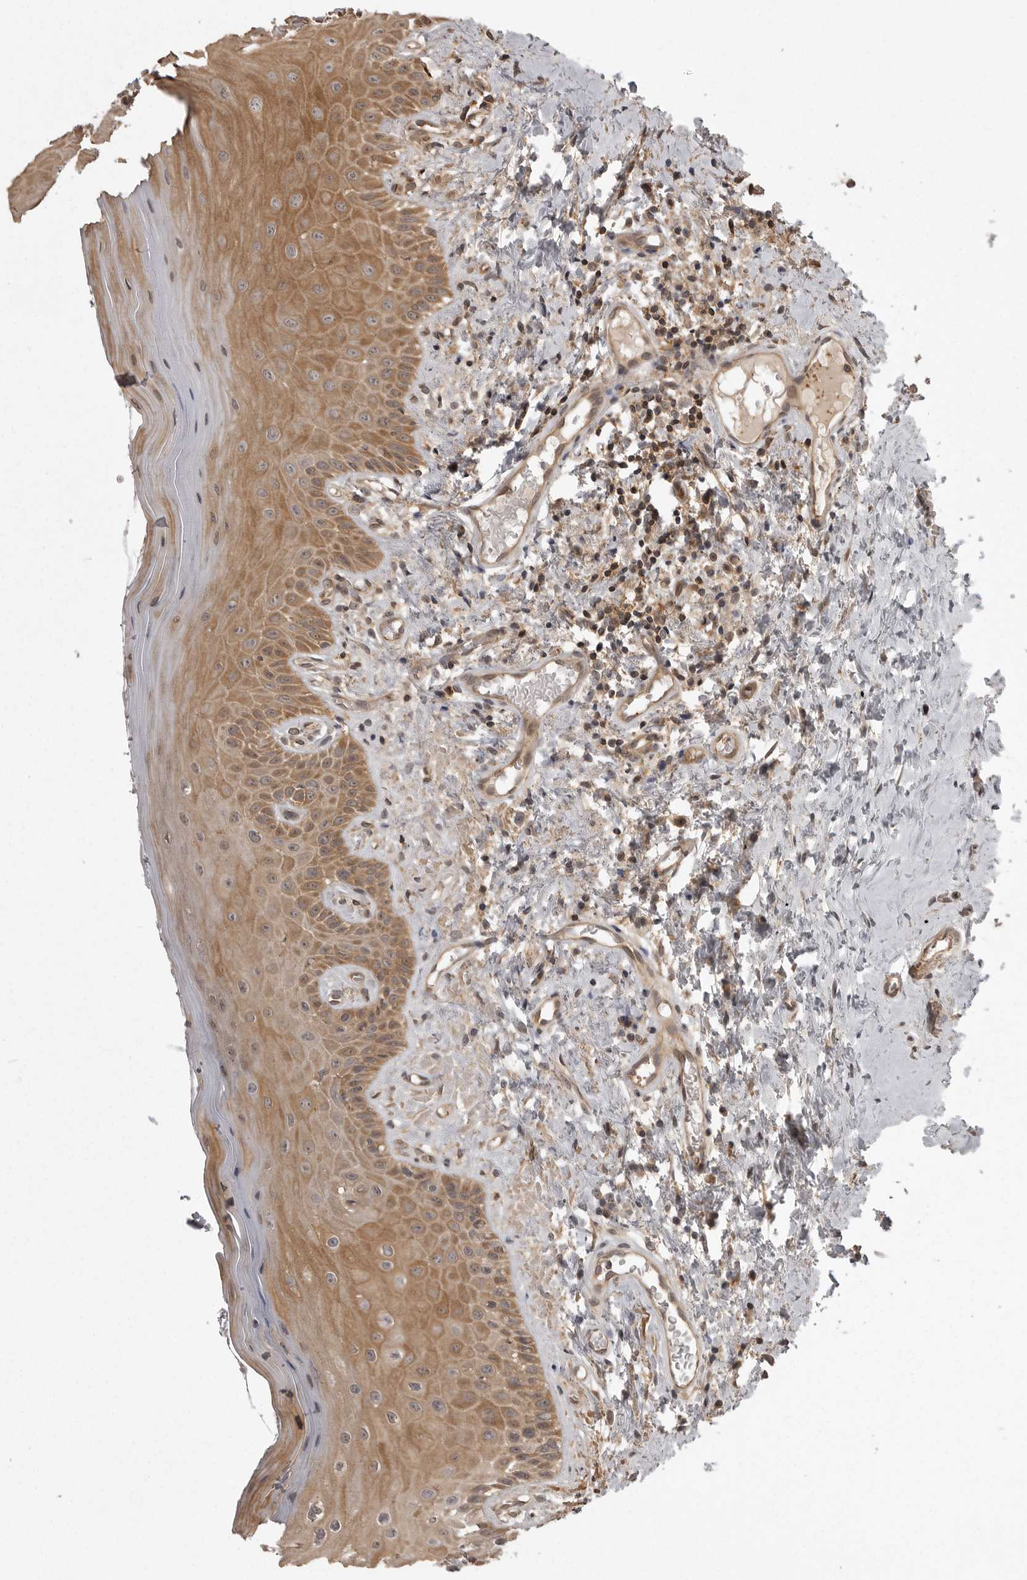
{"staining": {"intensity": "moderate", "quantity": ">75%", "location": "cytoplasmic/membranous"}, "tissue": "oral mucosa", "cell_type": "Squamous epithelial cells", "image_type": "normal", "snomed": [{"axis": "morphology", "description": "Normal tissue, NOS"}, {"axis": "topography", "description": "Oral tissue"}], "caption": "Unremarkable oral mucosa demonstrates moderate cytoplasmic/membranous expression in about >75% of squamous epithelial cells, visualized by immunohistochemistry. (Brightfield microscopy of DAB IHC at high magnification).", "gene": "STK24", "patient": {"sex": "male", "age": 66}}